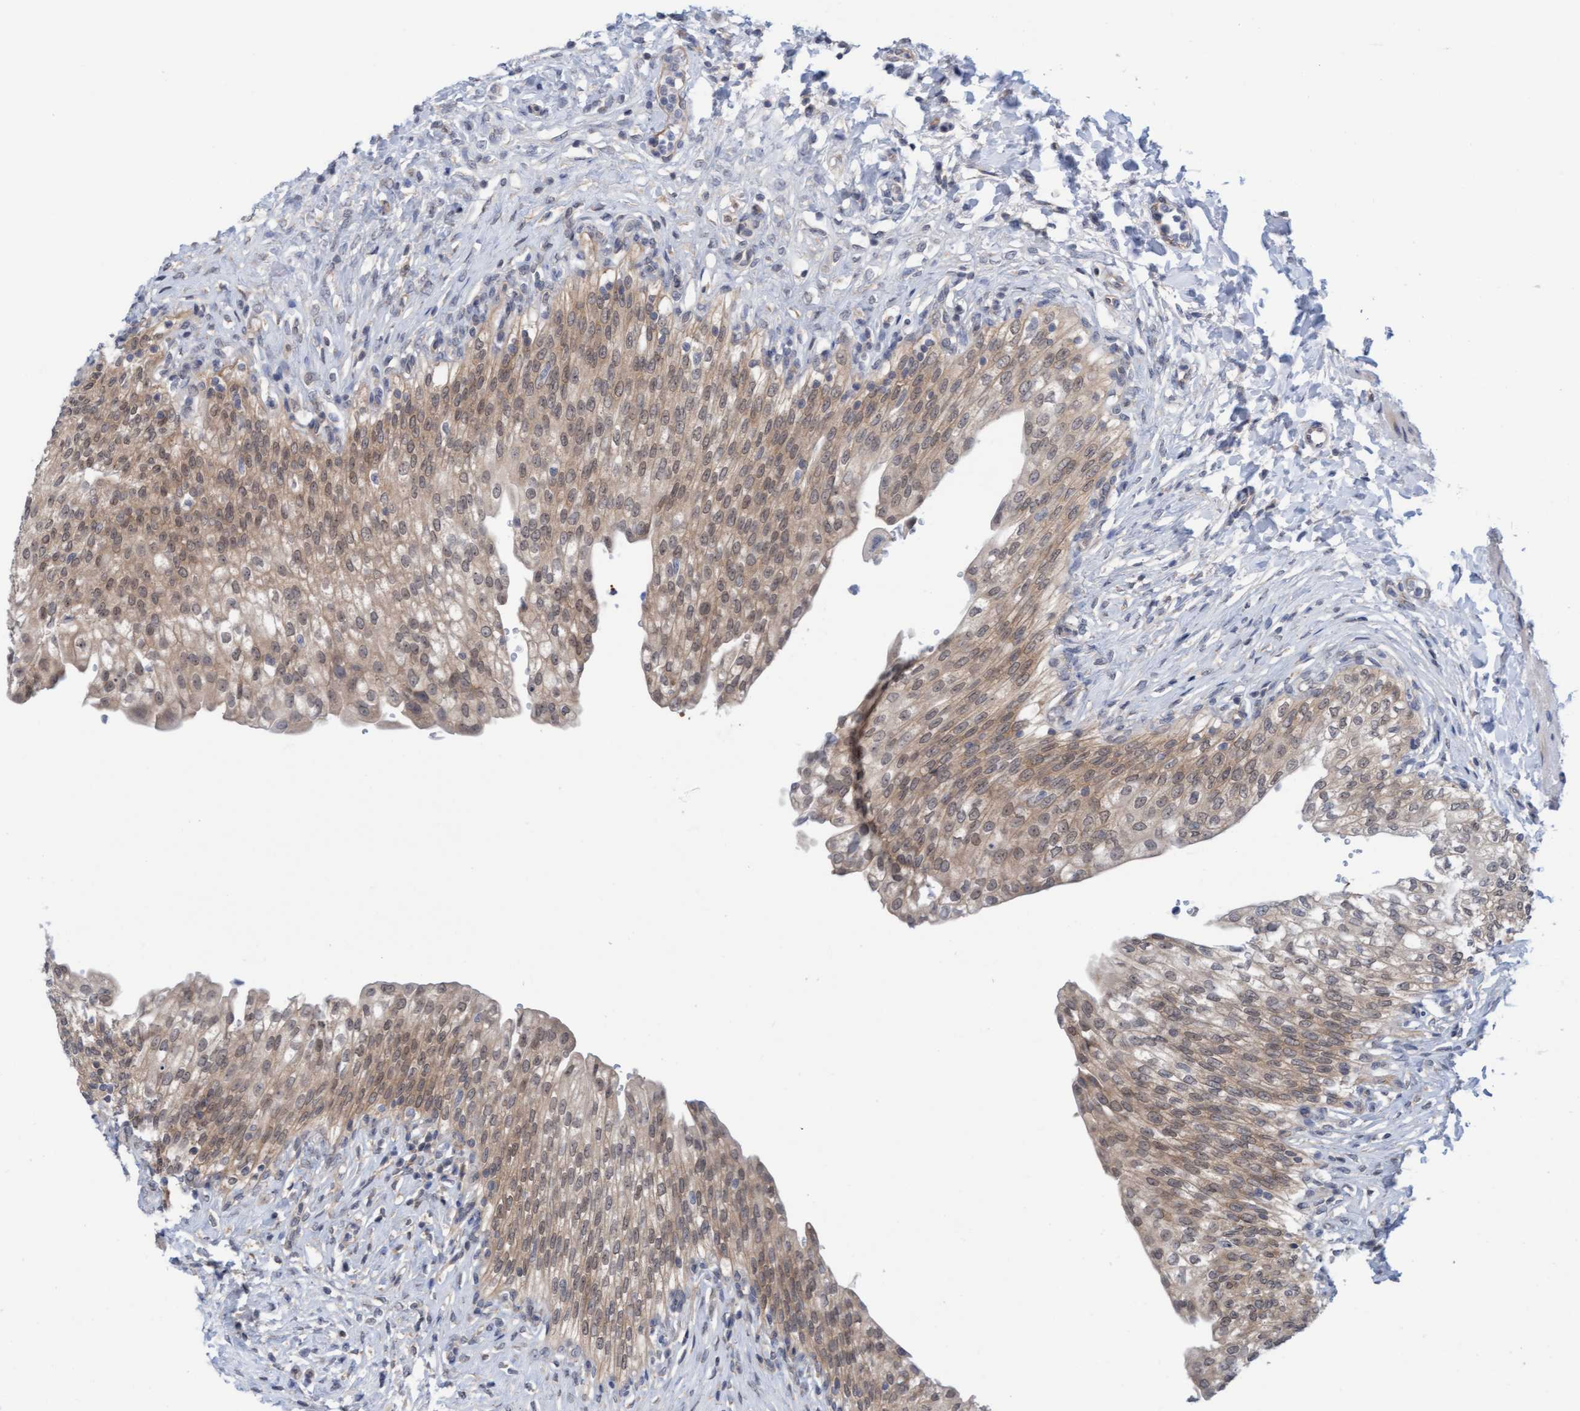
{"staining": {"intensity": "moderate", "quantity": ">75%", "location": "cytoplasmic/membranous"}, "tissue": "urinary bladder", "cell_type": "Urothelial cells", "image_type": "normal", "snomed": [{"axis": "morphology", "description": "Urothelial carcinoma, High grade"}, {"axis": "topography", "description": "Urinary bladder"}], "caption": "Protein expression by immunohistochemistry (IHC) exhibits moderate cytoplasmic/membranous expression in about >75% of urothelial cells in unremarkable urinary bladder. Using DAB (brown) and hematoxylin (blue) stains, captured at high magnification using brightfield microscopy.", "gene": "AMZ2", "patient": {"sex": "male", "age": 46}}